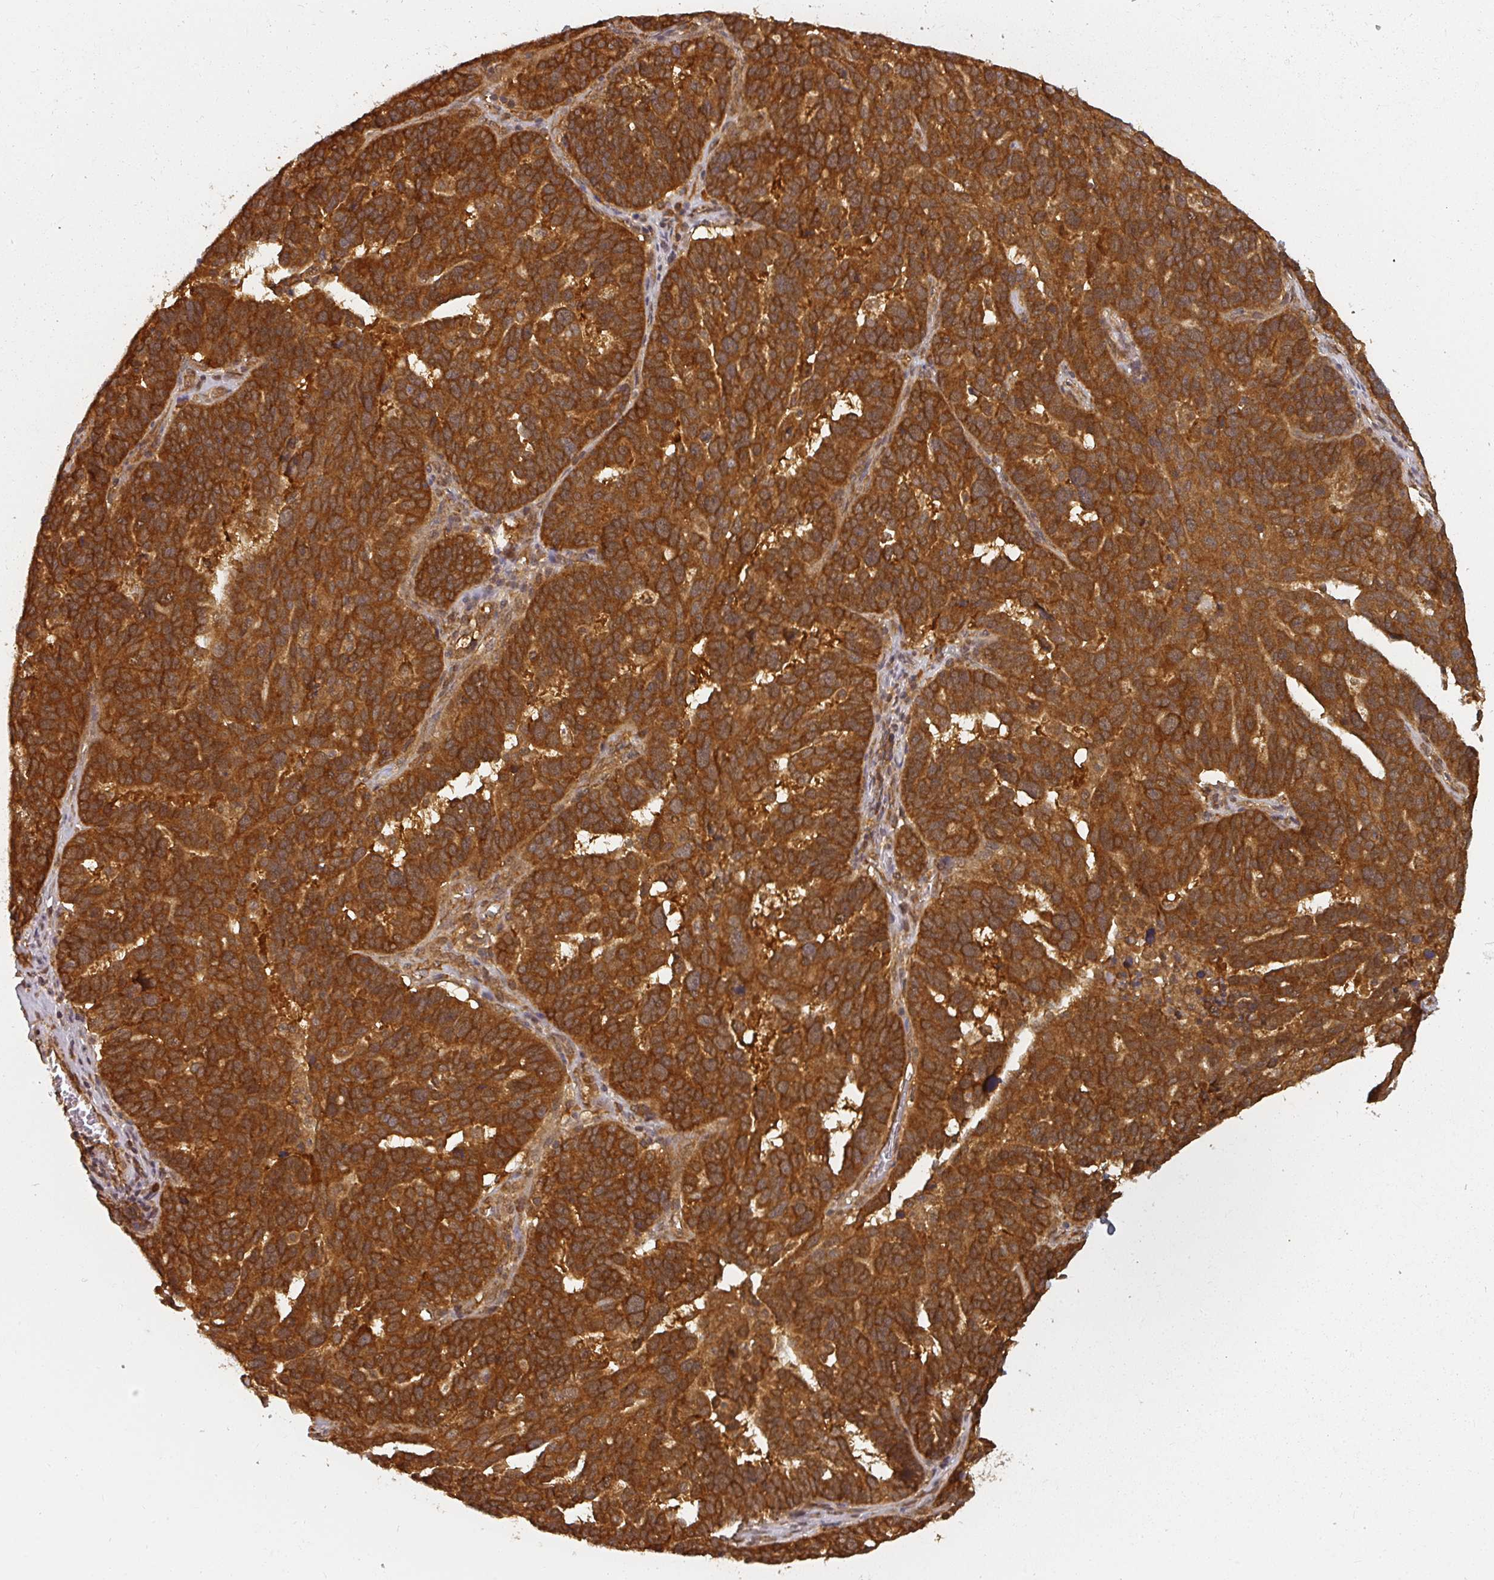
{"staining": {"intensity": "strong", "quantity": ">75%", "location": "cytoplasmic/membranous"}, "tissue": "ovarian cancer", "cell_type": "Tumor cells", "image_type": "cancer", "snomed": [{"axis": "morphology", "description": "Cystadenocarcinoma, serous, NOS"}, {"axis": "topography", "description": "Ovary"}], "caption": "Immunohistochemistry of ovarian cancer (serous cystadenocarcinoma) shows high levels of strong cytoplasmic/membranous staining in approximately >75% of tumor cells. The protein is stained brown, and the nuclei are stained in blue (DAB IHC with brightfield microscopy, high magnification).", "gene": "PPP6R3", "patient": {"sex": "female", "age": 59}}